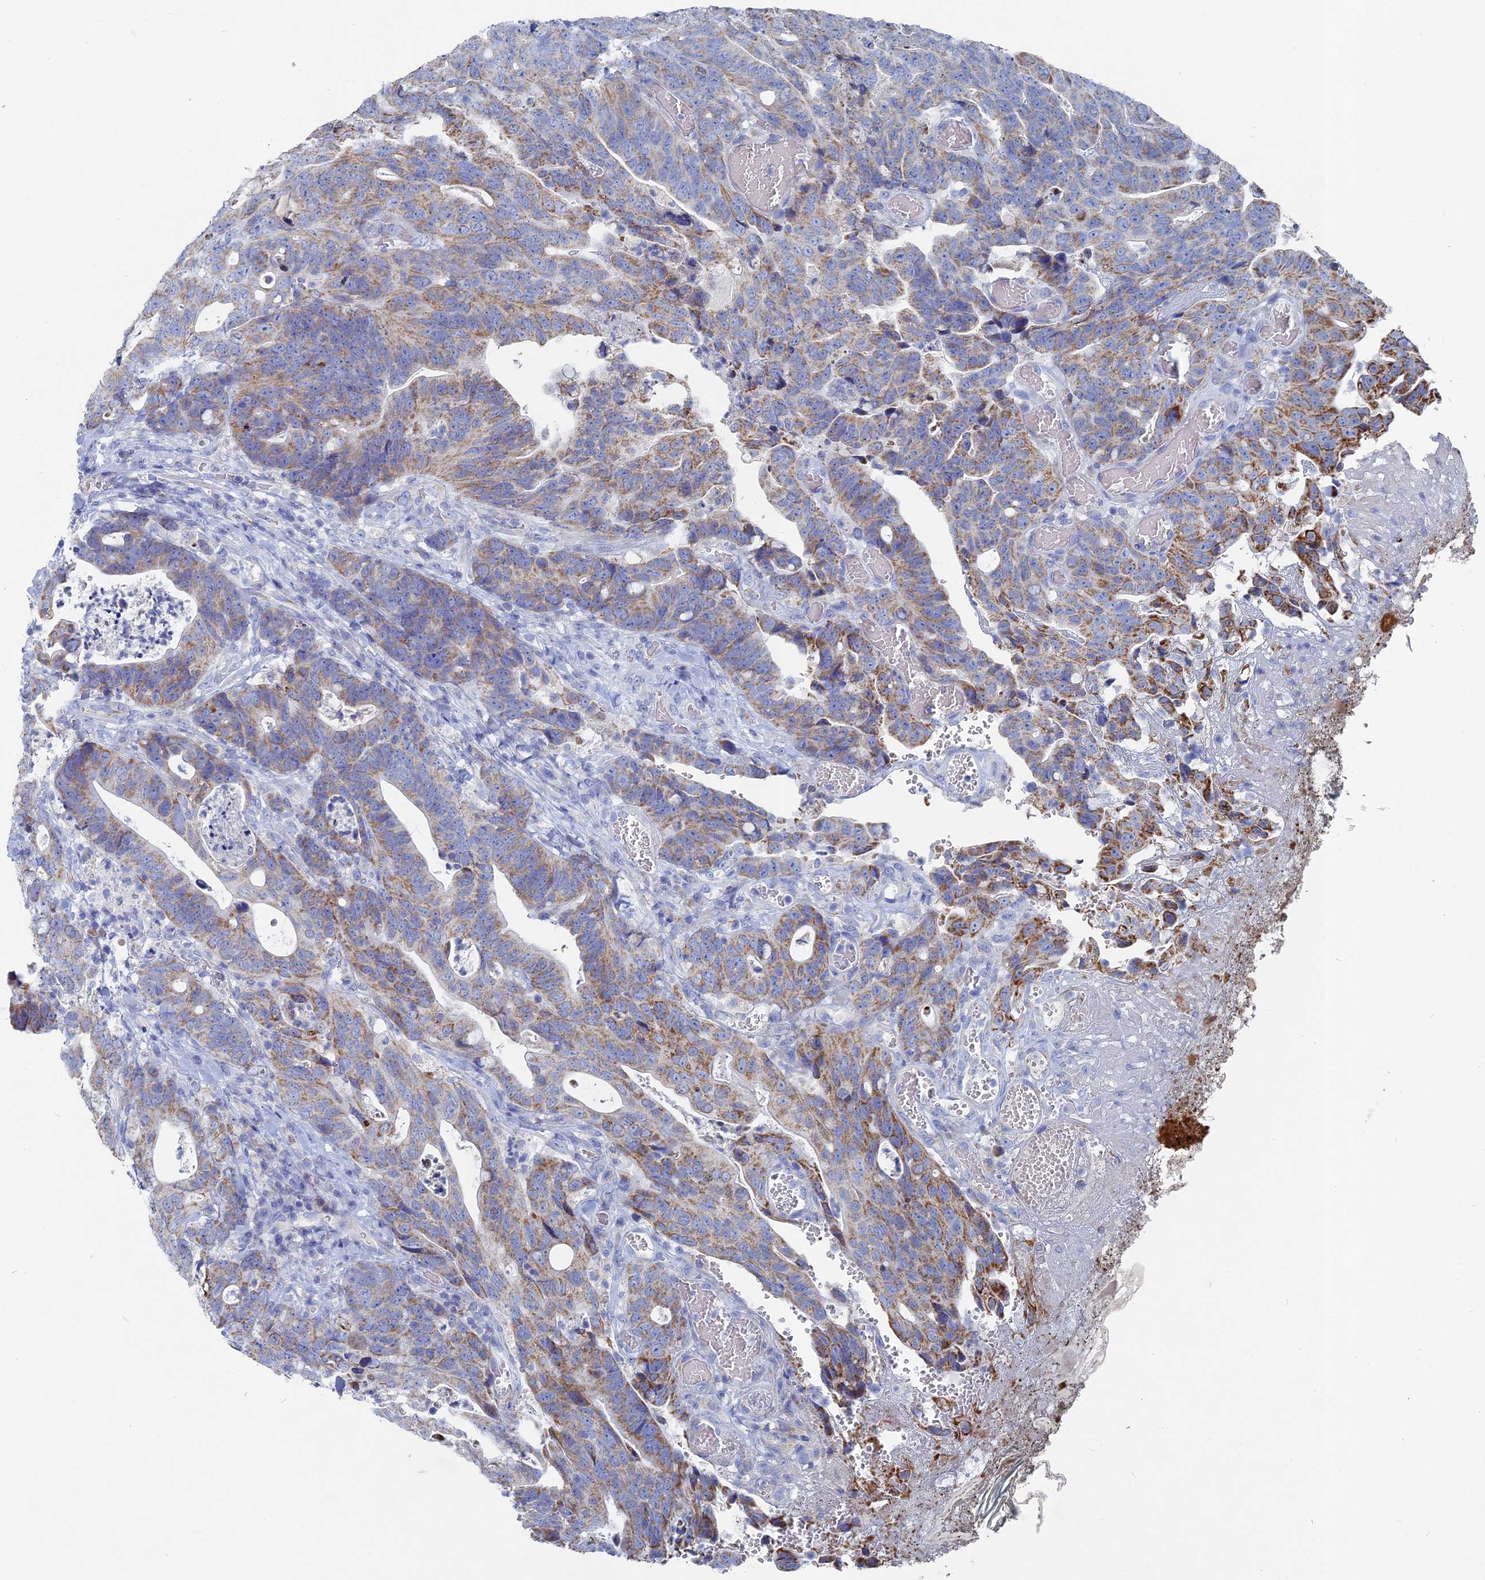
{"staining": {"intensity": "moderate", "quantity": "25%-75%", "location": "cytoplasmic/membranous"}, "tissue": "colorectal cancer", "cell_type": "Tumor cells", "image_type": "cancer", "snomed": [{"axis": "morphology", "description": "Adenocarcinoma, NOS"}, {"axis": "topography", "description": "Colon"}], "caption": "Colorectal cancer (adenocarcinoma) stained with a brown dye shows moderate cytoplasmic/membranous positive staining in about 25%-75% of tumor cells.", "gene": "HIGD1A", "patient": {"sex": "female", "age": 82}}